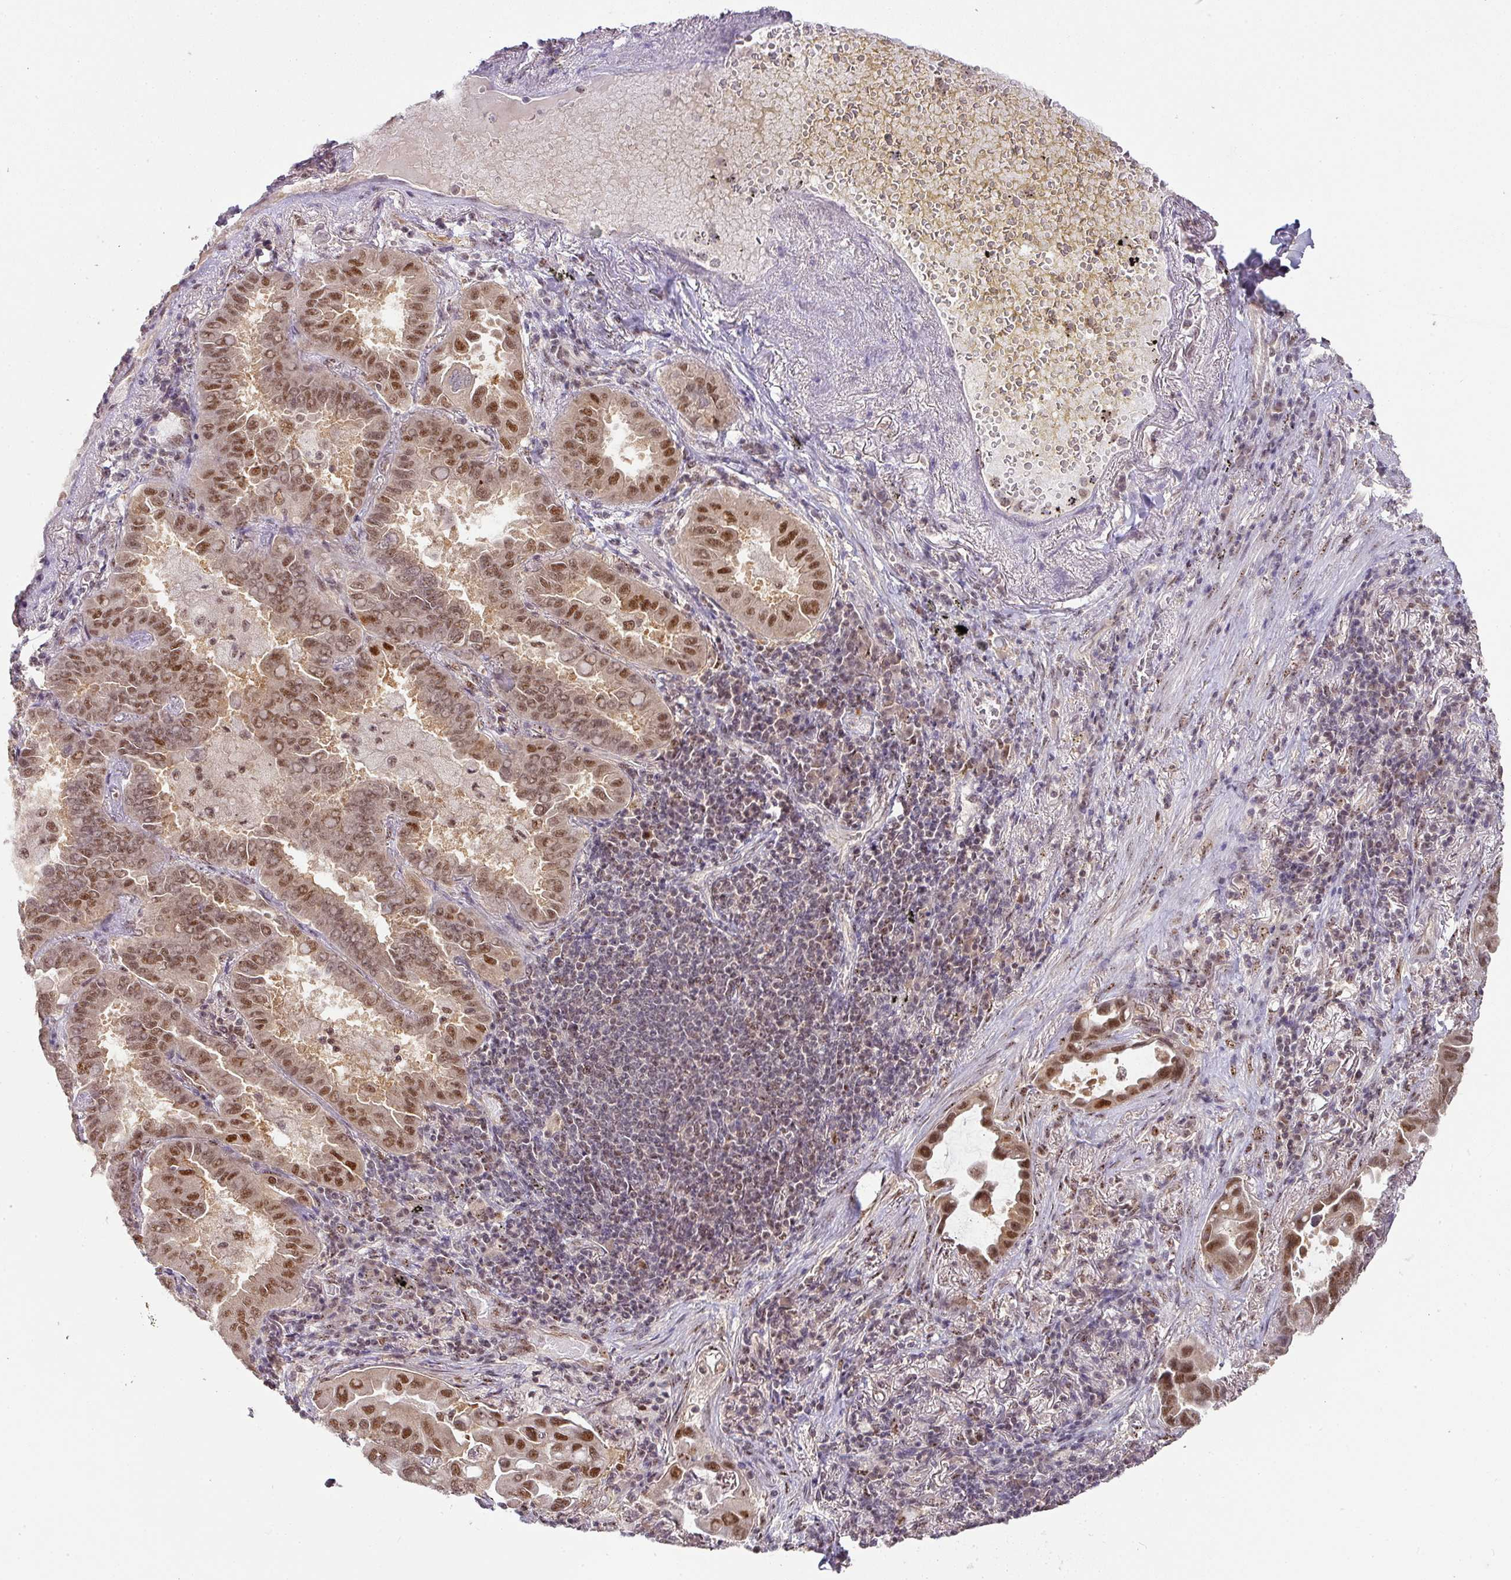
{"staining": {"intensity": "moderate", "quantity": ">75%", "location": "cytoplasmic/membranous,nuclear"}, "tissue": "lung cancer", "cell_type": "Tumor cells", "image_type": "cancer", "snomed": [{"axis": "morphology", "description": "Adenocarcinoma, NOS"}, {"axis": "topography", "description": "Lung"}], "caption": "Lung cancer (adenocarcinoma) tissue reveals moderate cytoplasmic/membranous and nuclear expression in about >75% of tumor cells, visualized by immunohistochemistry.", "gene": "RANBP9", "patient": {"sex": "male", "age": 64}}